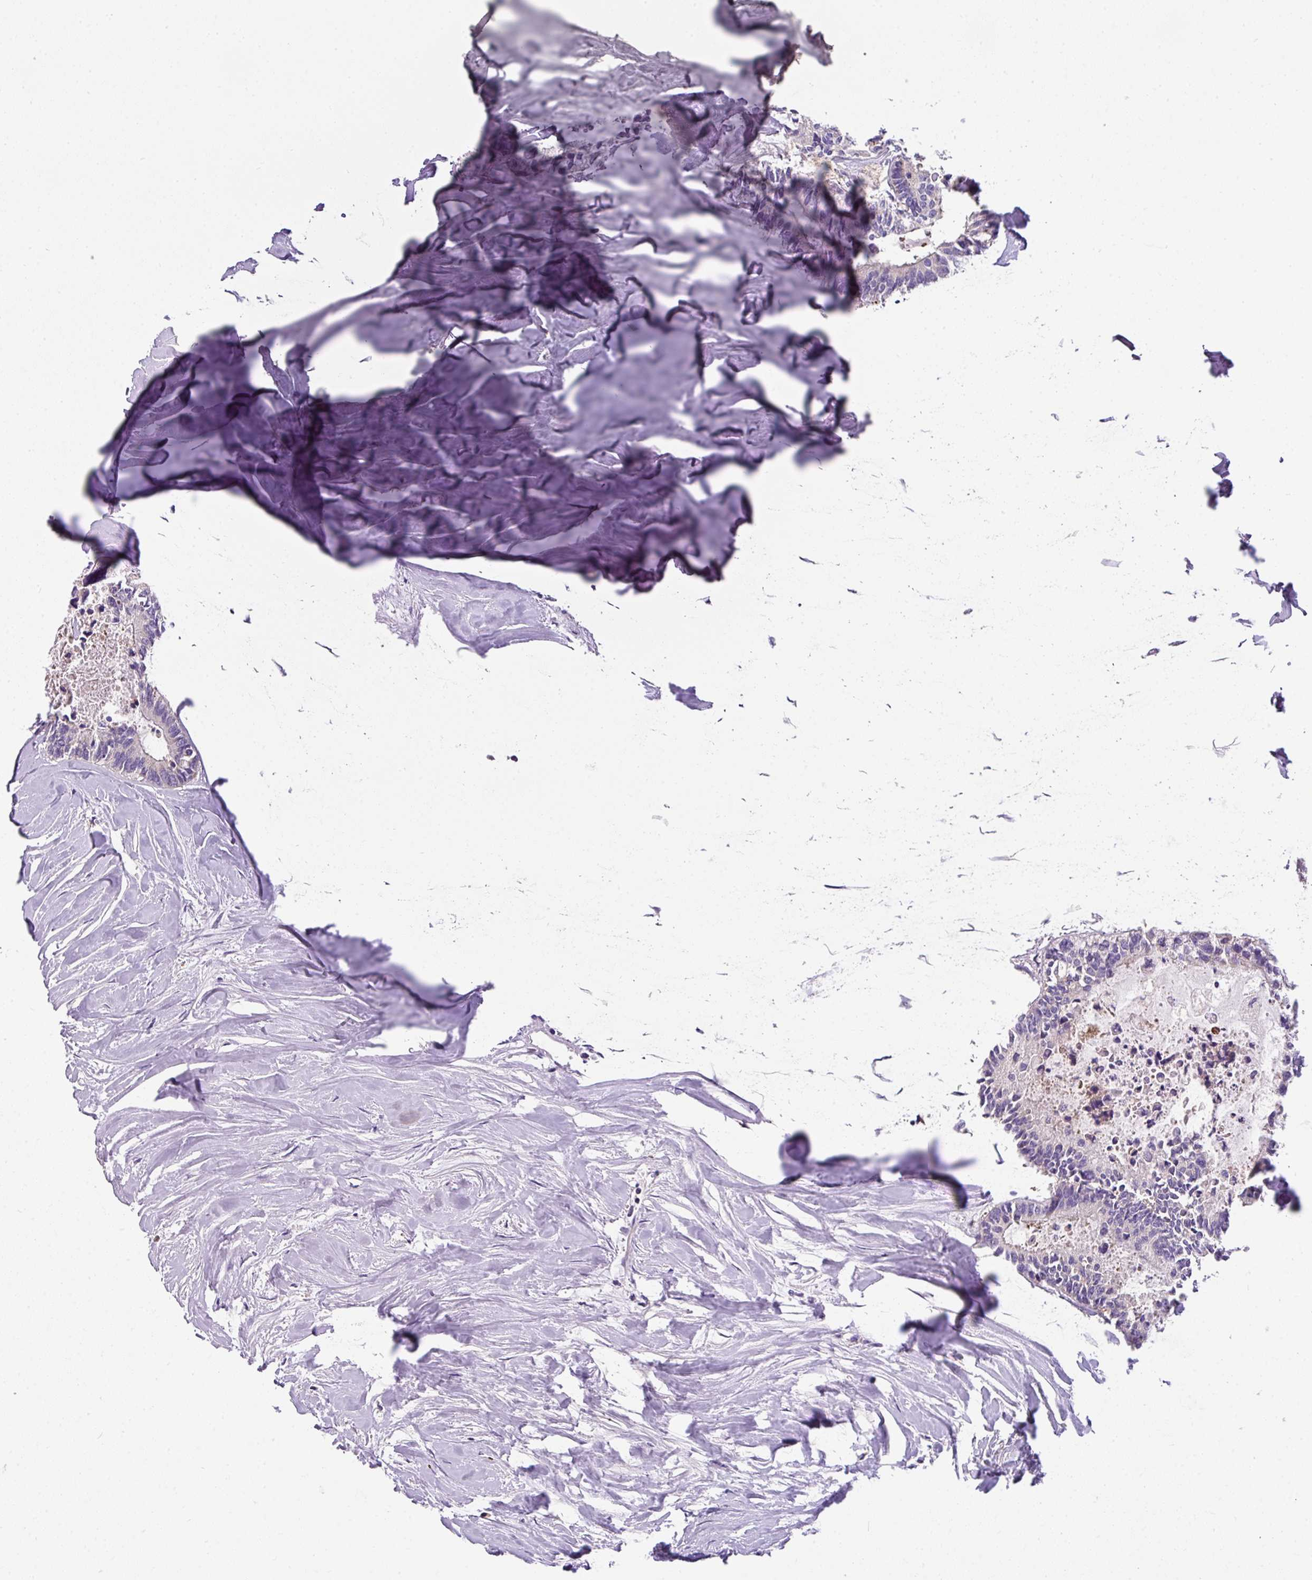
{"staining": {"intensity": "negative", "quantity": "none", "location": "none"}, "tissue": "colorectal cancer", "cell_type": "Tumor cells", "image_type": "cancer", "snomed": [{"axis": "morphology", "description": "Adenocarcinoma, NOS"}, {"axis": "topography", "description": "Colon"}, {"axis": "topography", "description": "Rectum"}], "caption": "High power microscopy micrograph of an immunohistochemistry (IHC) histopathology image of colorectal cancer, revealing no significant staining in tumor cells.", "gene": "ANXA2R", "patient": {"sex": "male", "age": 57}}